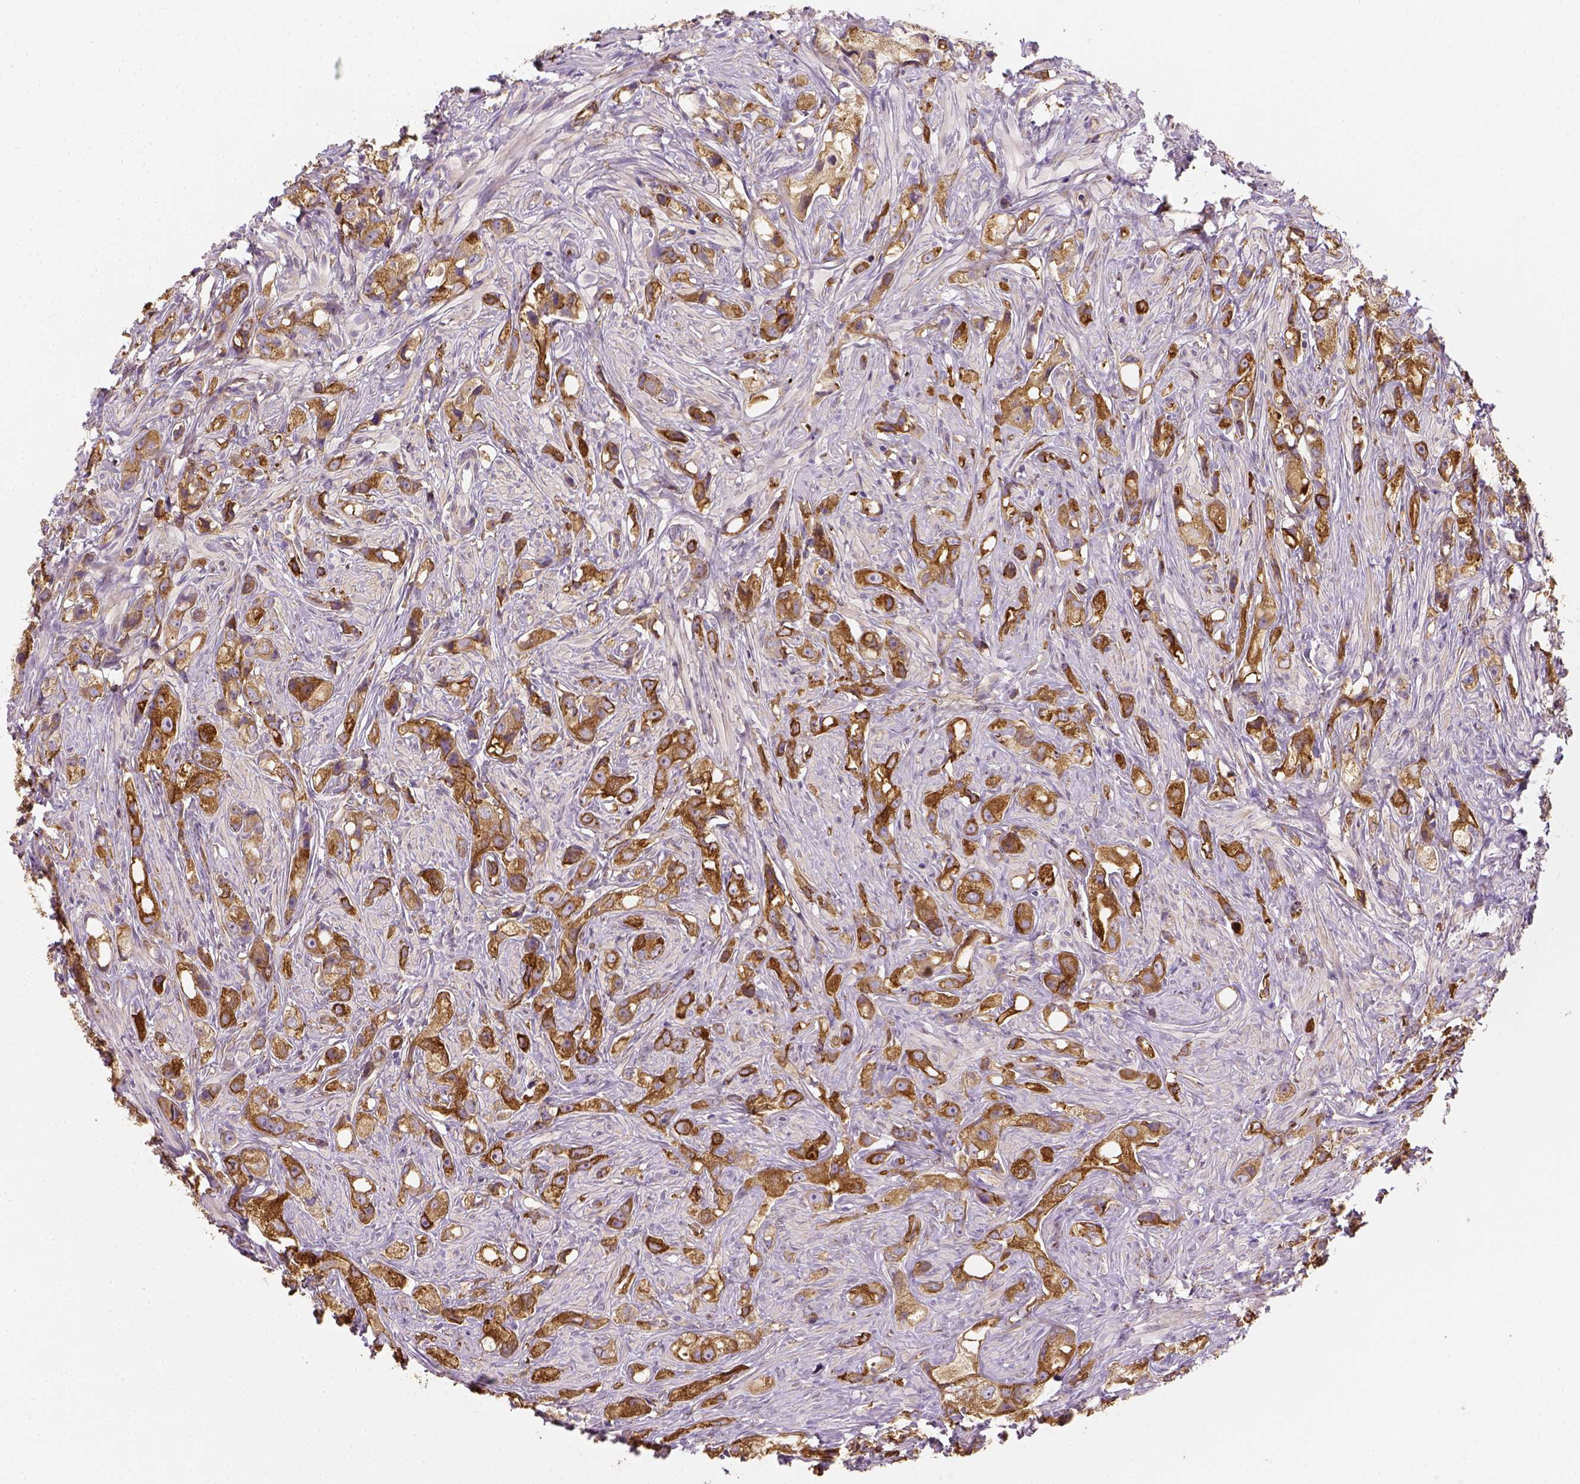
{"staining": {"intensity": "strong", "quantity": ">75%", "location": "cytoplasmic/membranous"}, "tissue": "prostate cancer", "cell_type": "Tumor cells", "image_type": "cancer", "snomed": [{"axis": "morphology", "description": "Adenocarcinoma, High grade"}, {"axis": "topography", "description": "Prostate"}], "caption": "High-magnification brightfield microscopy of adenocarcinoma (high-grade) (prostate) stained with DAB (brown) and counterstained with hematoxylin (blue). tumor cells exhibit strong cytoplasmic/membranous staining is identified in about>75% of cells.", "gene": "CACNB1", "patient": {"sex": "male", "age": 75}}